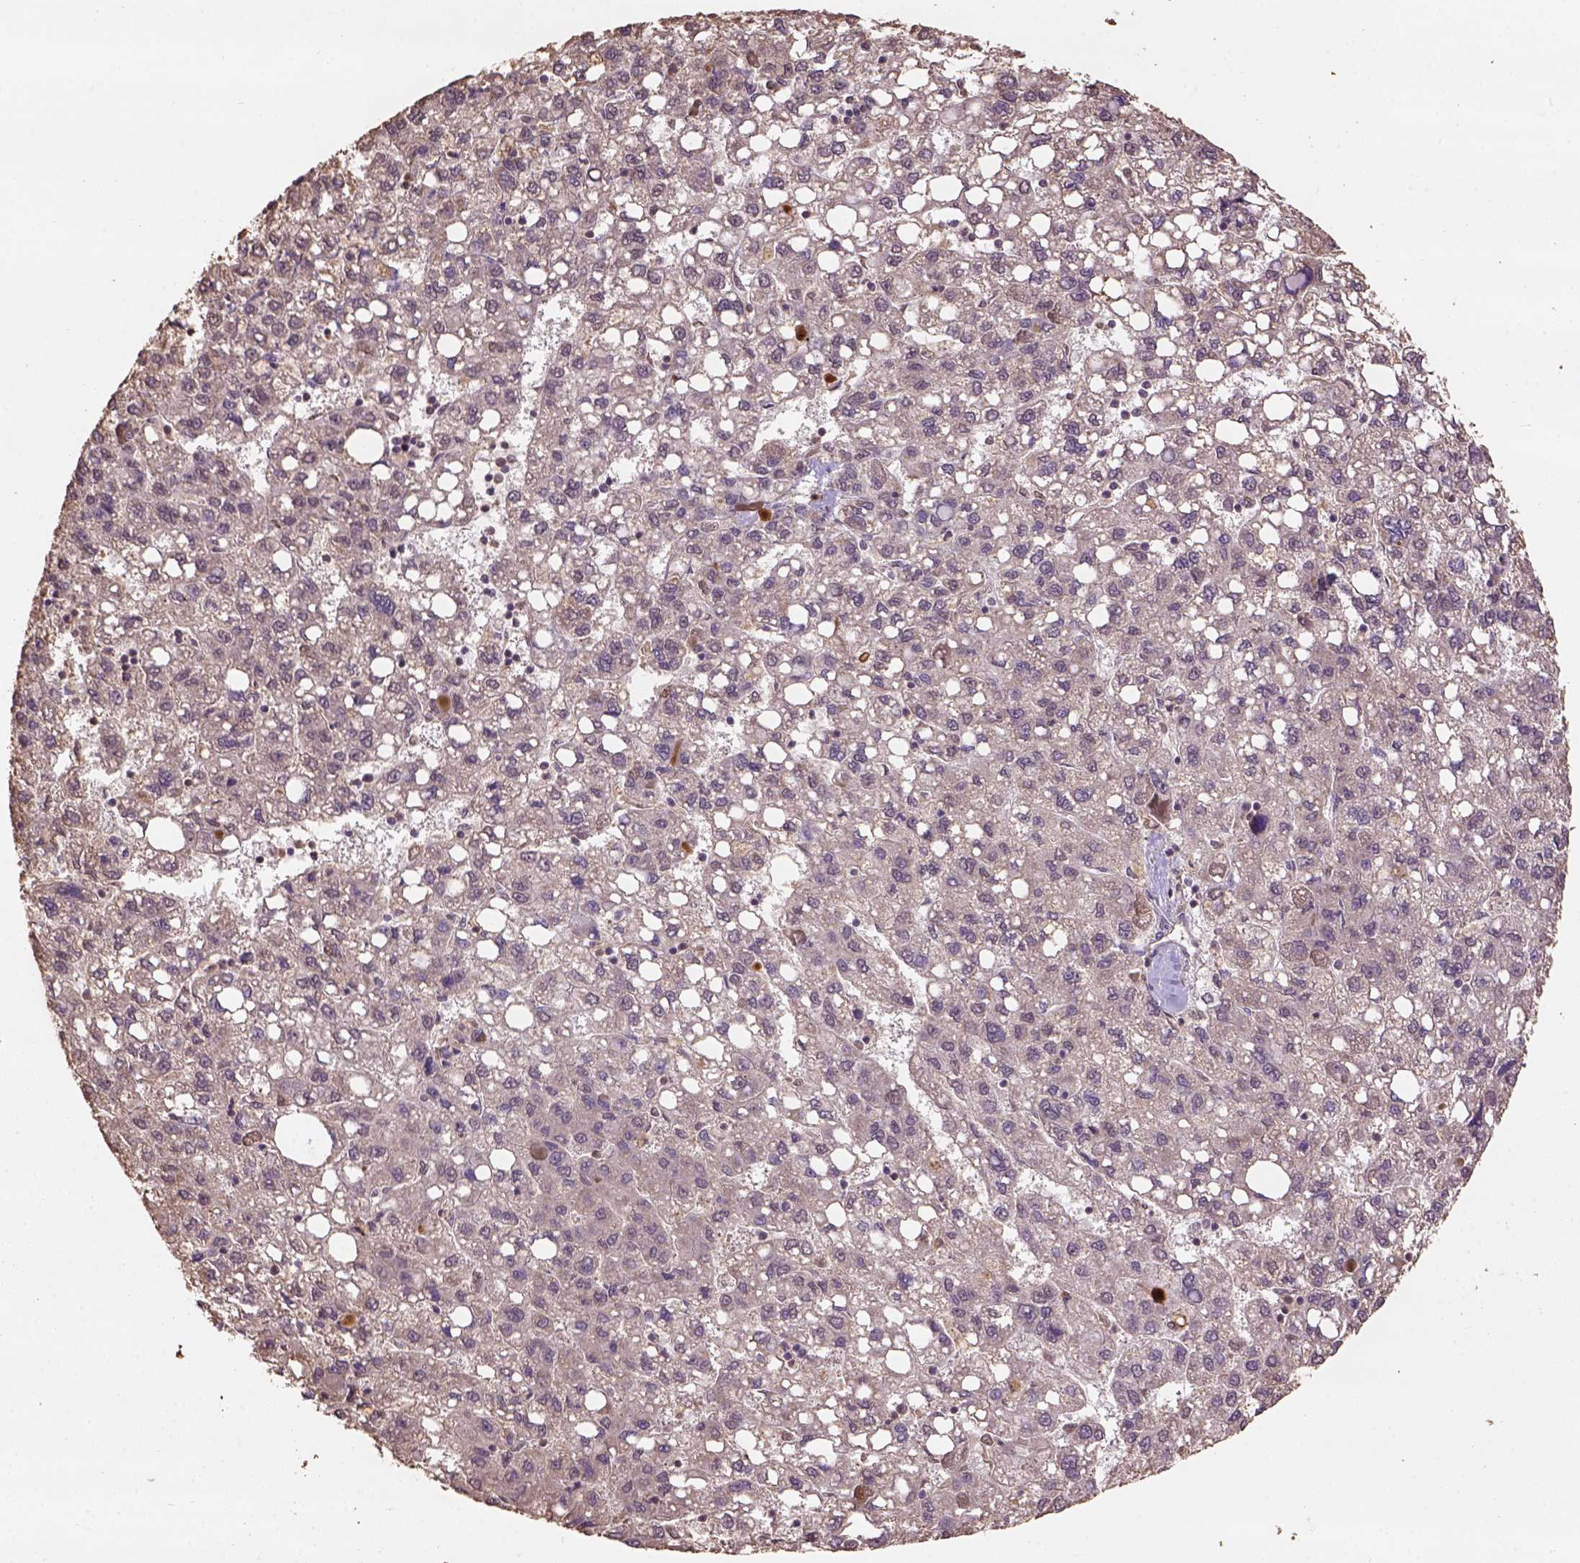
{"staining": {"intensity": "negative", "quantity": "none", "location": "none"}, "tissue": "liver cancer", "cell_type": "Tumor cells", "image_type": "cancer", "snomed": [{"axis": "morphology", "description": "Carcinoma, Hepatocellular, NOS"}, {"axis": "topography", "description": "Liver"}], "caption": "Tumor cells are negative for brown protein staining in hepatocellular carcinoma (liver). (DAB immunohistochemistry with hematoxylin counter stain).", "gene": "CSTF2T", "patient": {"sex": "female", "age": 82}}